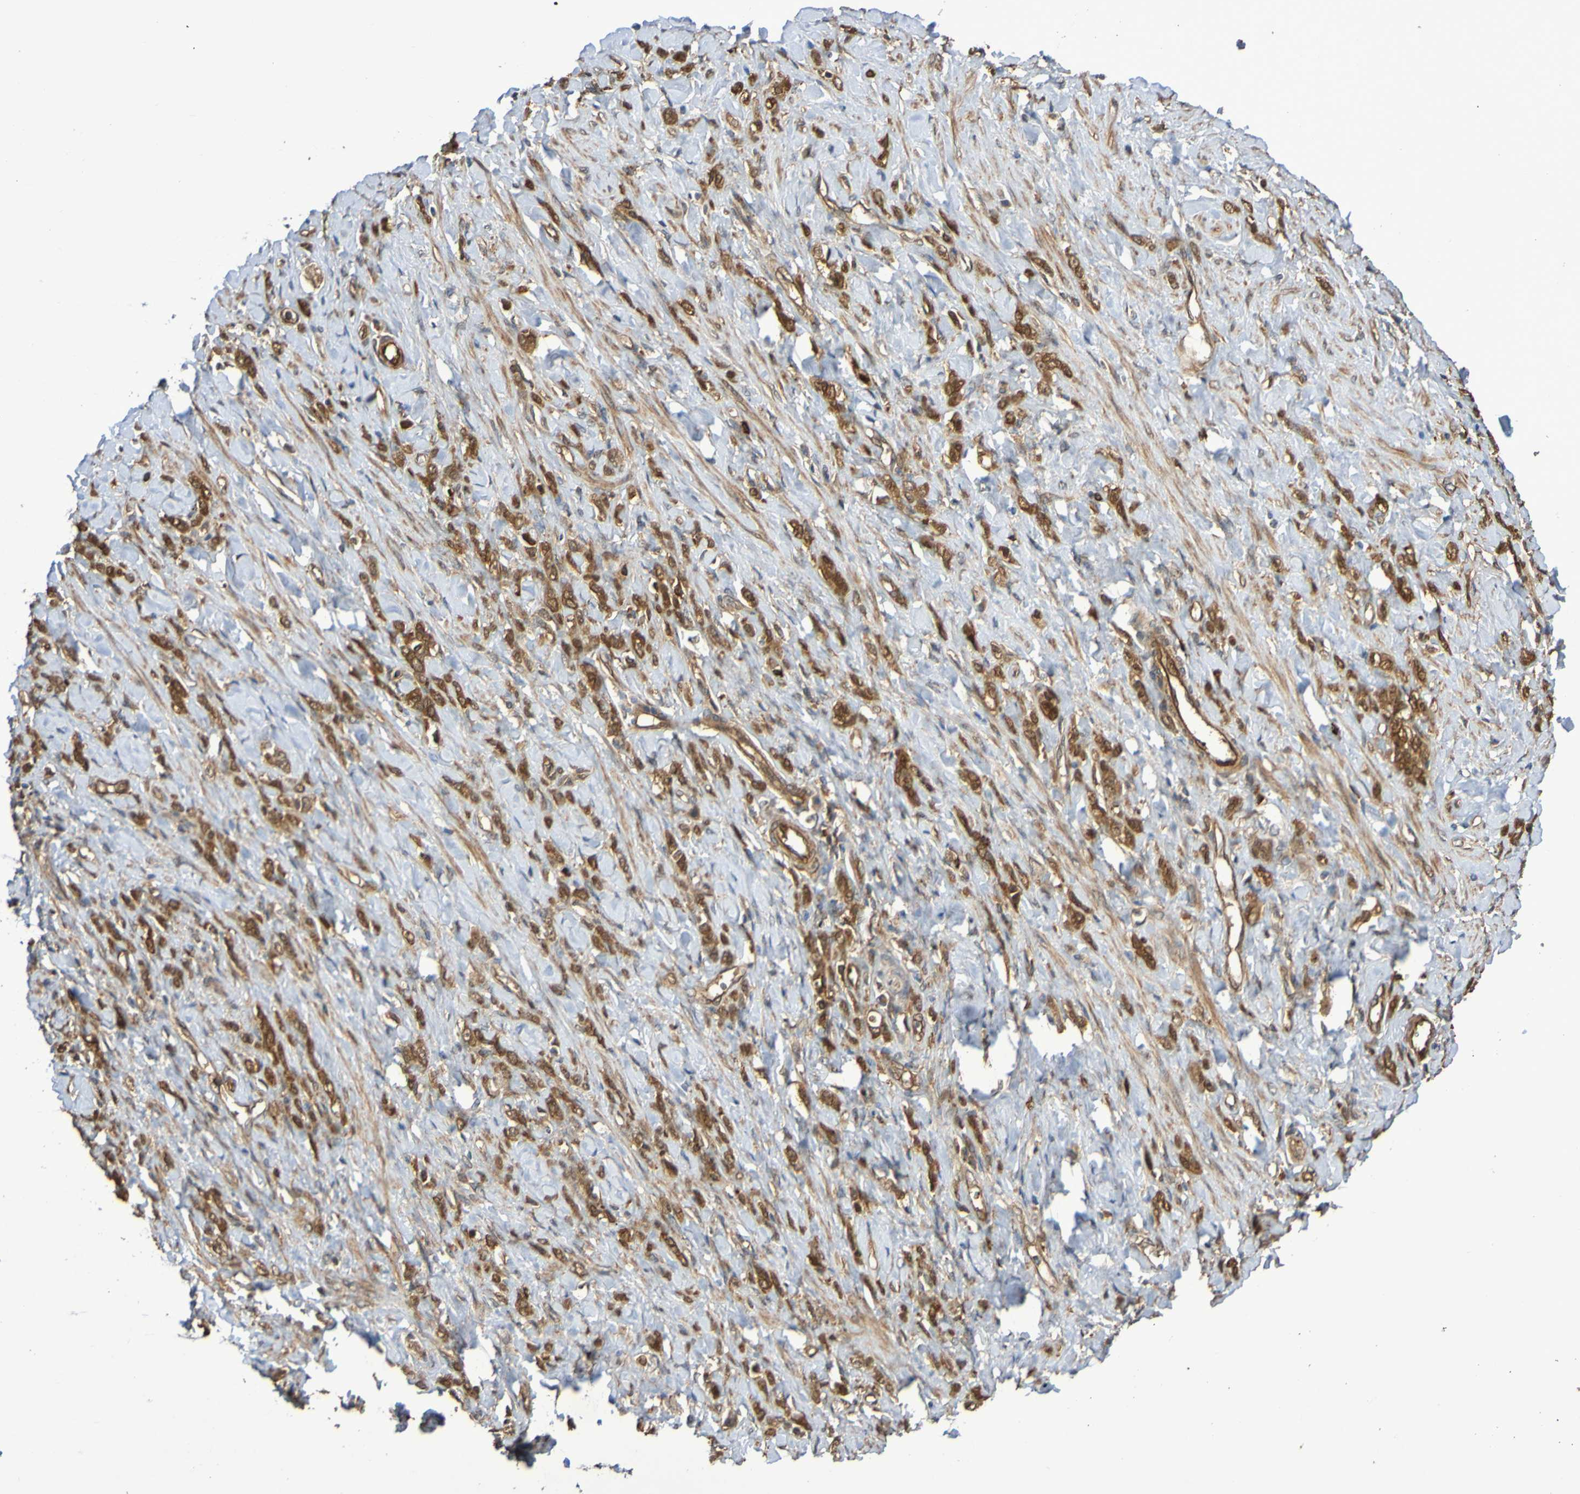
{"staining": {"intensity": "moderate", "quantity": ">75%", "location": "cytoplasmic/membranous,nuclear"}, "tissue": "stomach cancer", "cell_type": "Tumor cells", "image_type": "cancer", "snomed": [{"axis": "morphology", "description": "Adenocarcinoma, NOS"}, {"axis": "topography", "description": "Stomach"}], "caption": "The photomicrograph demonstrates immunohistochemical staining of stomach adenocarcinoma. There is moderate cytoplasmic/membranous and nuclear positivity is identified in about >75% of tumor cells.", "gene": "SERPINB6", "patient": {"sex": "male", "age": 82}}